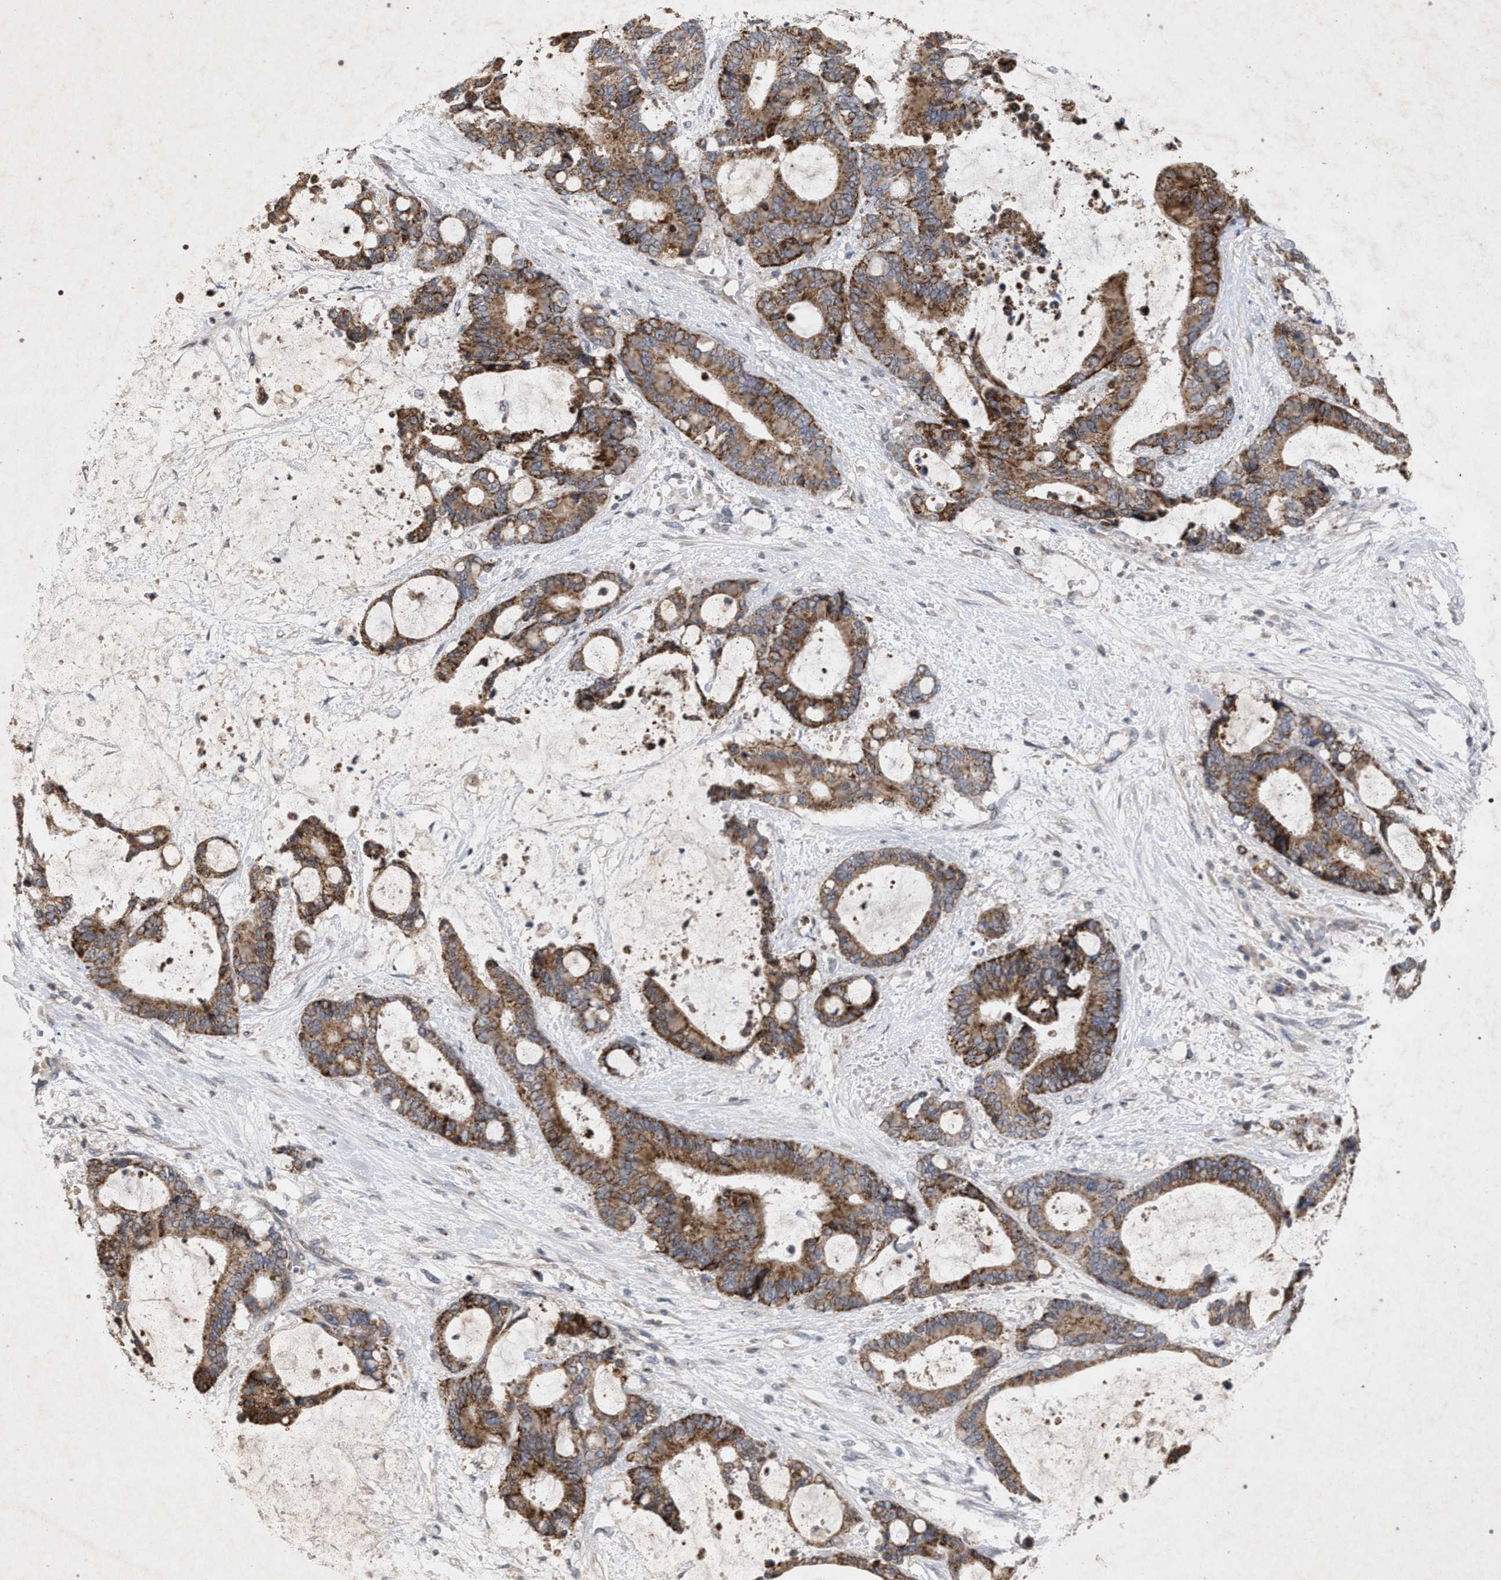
{"staining": {"intensity": "strong", "quantity": ">75%", "location": "cytoplasmic/membranous"}, "tissue": "liver cancer", "cell_type": "Tumor cells", "image_type": "cancer", "snomed": [{"axis": "morphology", "description": "Normal tissue, NOS"}, {"axis": "morphology", "description": "Cholangiocarcinoma"}, {"axis": "topography", "description": "Liver"}, {"axis": "topography", "description": "Peripheral nerve tissue"}], "caption": "Cholangiocarcinoma (liver) stained with immunohistochemistry reveals strong cytoplasmic/membranous expression in approximately >75% of tumor cells.", "gene": "PKD2L1", "patient": {"sex": "female", "age": 73}}